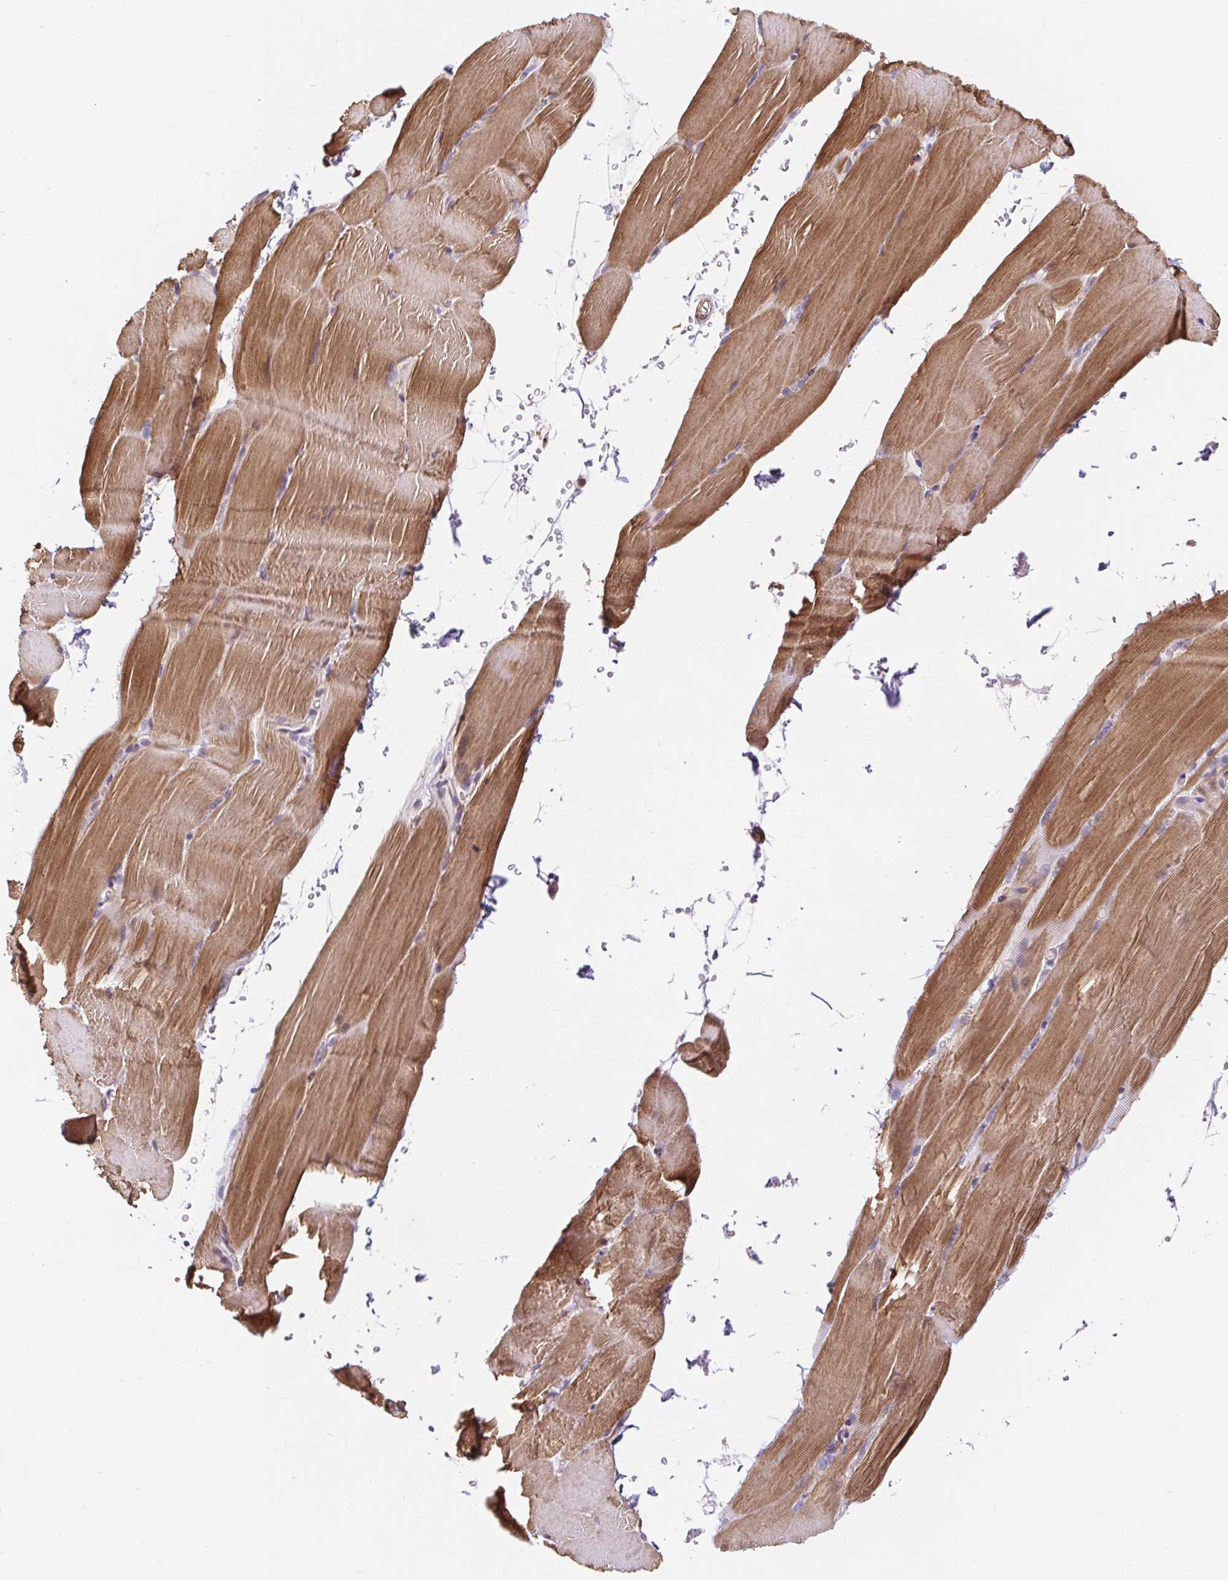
{"staining": {"intensity": "moderate", "quantity": "25%-75%", "location": "cytoplasmic/membranous"}, "tissue": "skeletal muscle", "cell_type": "Myocytes", "image_type": "normal", "snomed": [{"axis": "morphology", "description": "Normal tissue, NOS"}, {"axis": "topography", "description": "Skeletal muscle"}], "caption": "A photomicrograph showing moderate cytoplasmic/membranous expression in approximately 25%-75% of myocytes in normal skeletal muscle, as visualized by brown immunohistochemical staining.", "gene": "LYPD5", "patient": {"sex": "female", "age": 37}}